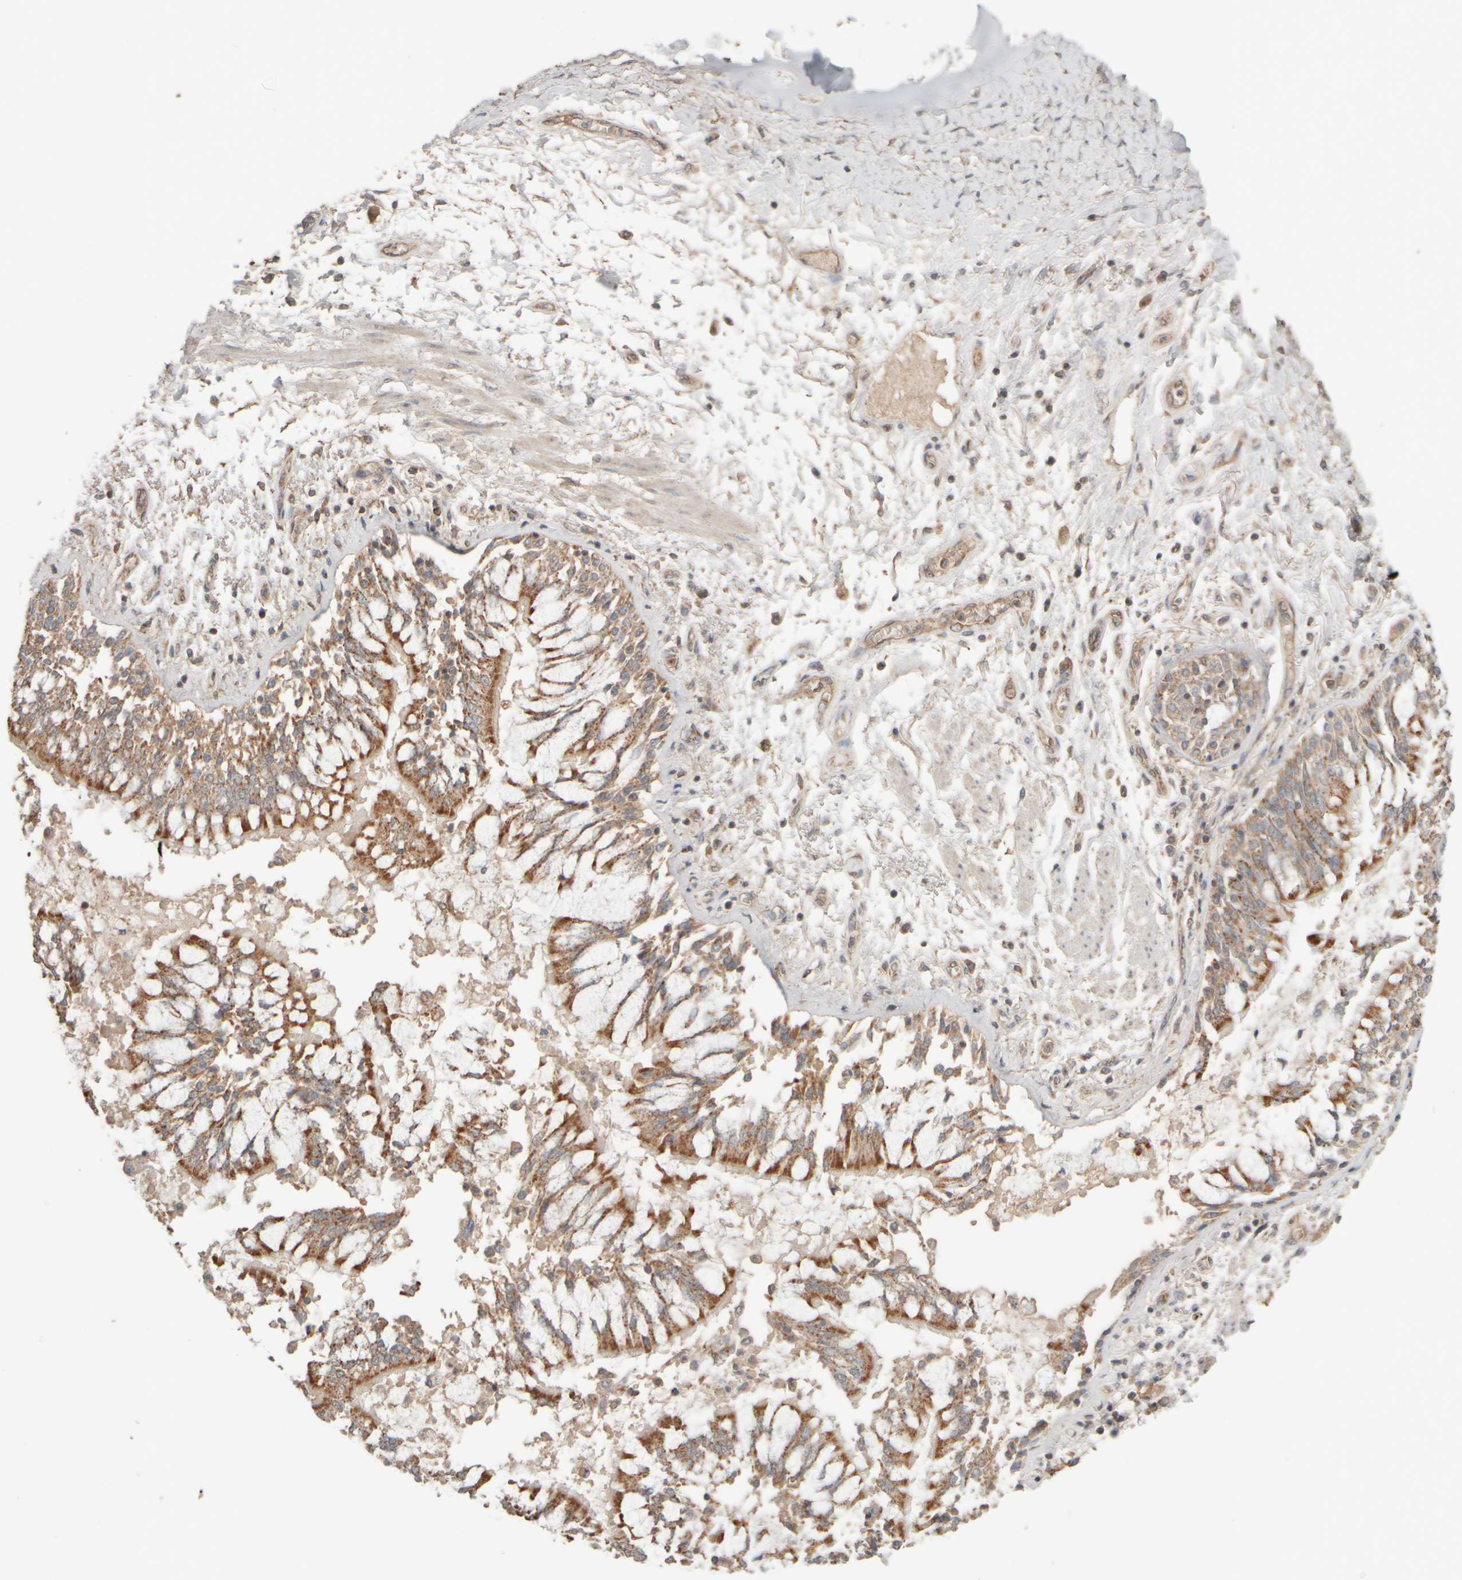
{"staining": {"intensity": "strong", "quantity": ">75%", "location": "cytoplasmic/membranous"}, "tissue": "lung cancer", "cell_type": "Tumor cells", "image_type": "cancer", "snomed": [{"axis": "morphology", "description": "Normal tissue, NOS"}, {"axis": "morphology", "description": "Squamous cell carcinoma, NOS"}, {"axis": "topography", "description": "Lymph node"}, {"axis": "topography", "description": "Cartilage tissue"}, {"axis": "topography", "description": "Bronchus"}, {"axis": "topography", "description": "Lung"}, {"axis": "topography", "description": "Peripheral nerve tissue"}], "caption": "Strong cytoplasmic/membranous staining for a protein is seen in about >75% of tumor cells of lung squamous cell carcinoma using IHC.", "gene": "EIF2B3", "patient": {"sex": "female", "age": 49}}